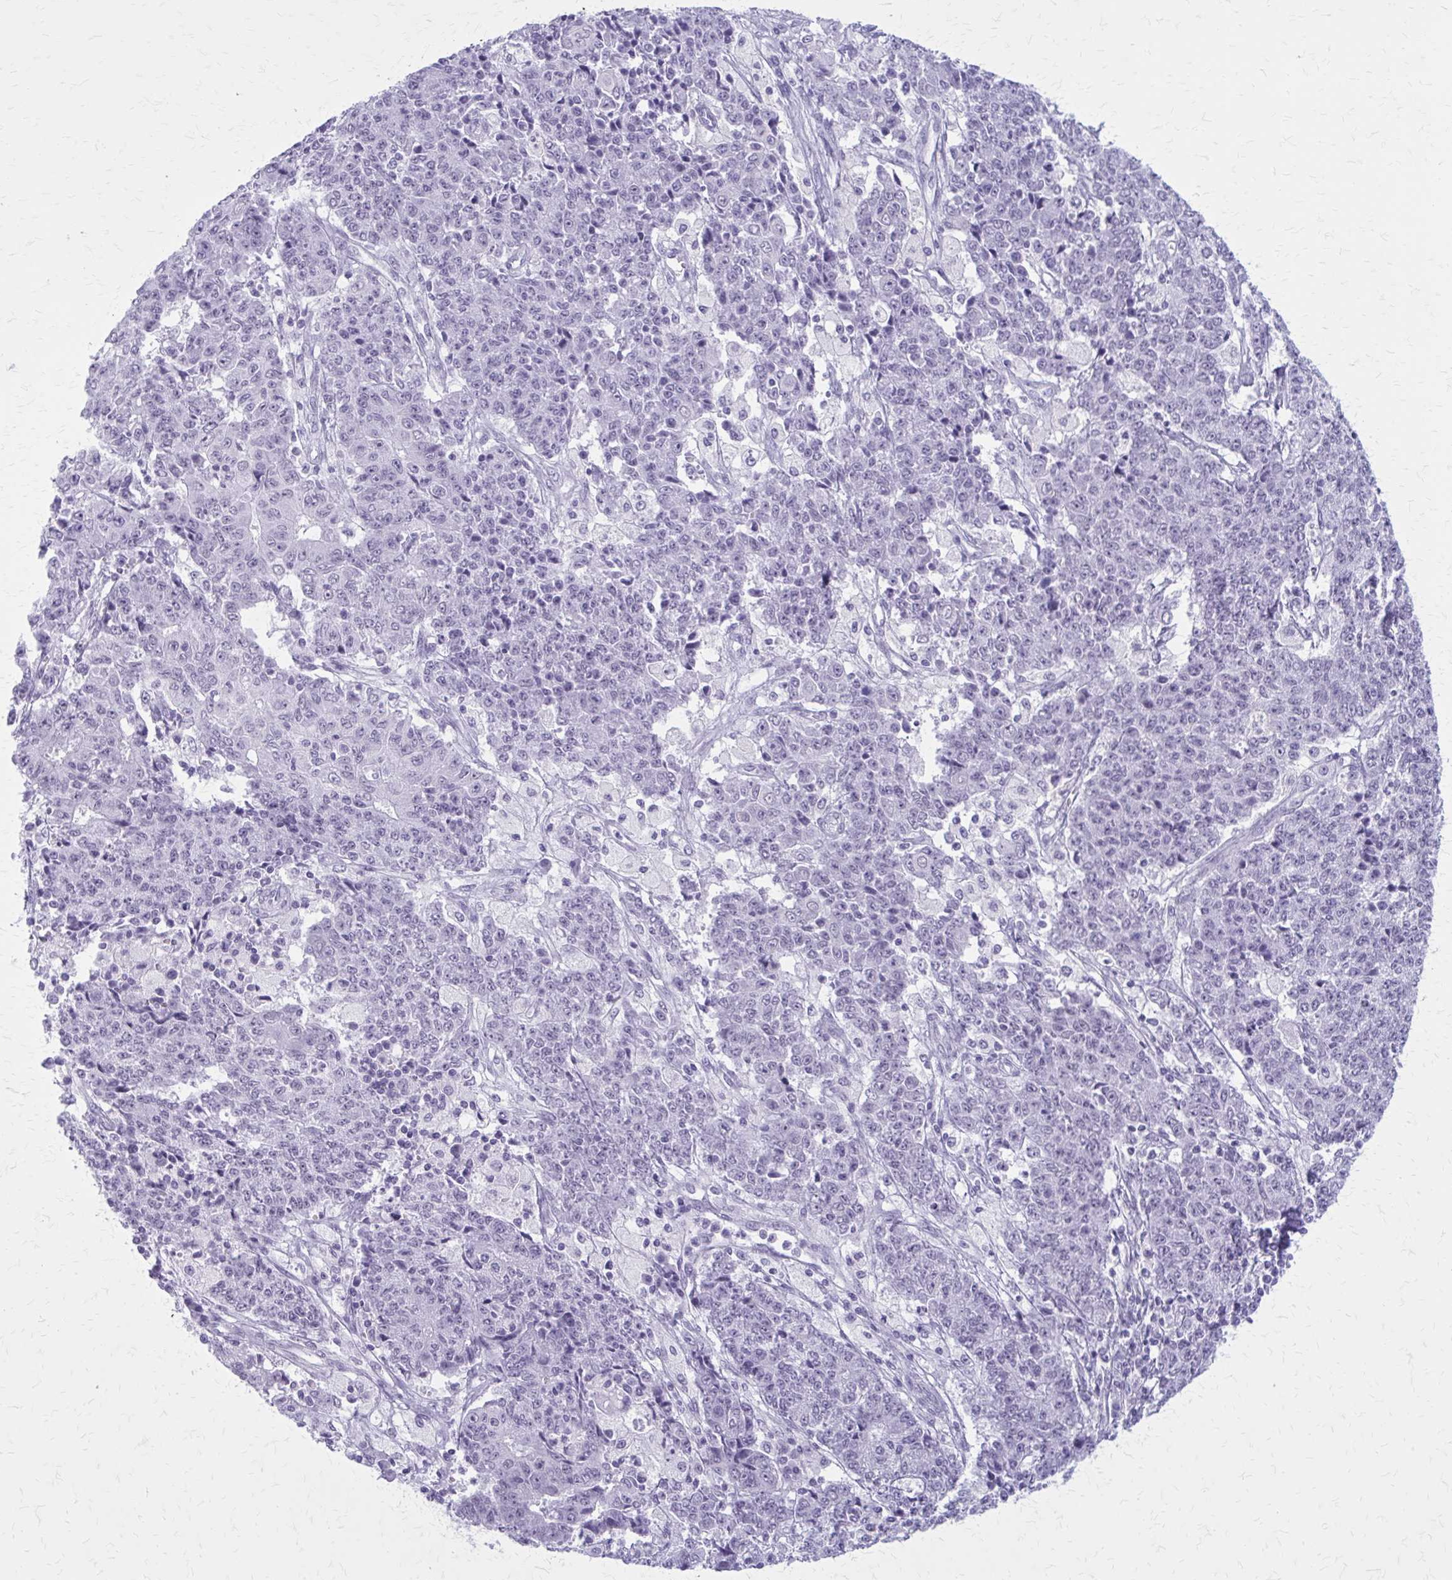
{"staining": {"intensity": "negative", "quantity": "none", "location": "none"}, "tissue": "ovarian cancer", "cell_type": "Tumor cells", "image_type": "cancer", "snomed": [{"axis": "morphology", "description": "Carcinoma, endometroid"}, {"axis": "topography", "description": "Ovary"}], "caption": "IHC histopathology image of neoplastic tissue: ovarian cancer (endometroid carcinoma) stained with DAB reveals no significant protein staining in tumor cells. (DAB (3,3'-diaminobenzidine) immunohistochemistry with hematoxylin counter stain).", "gene": "GAD1", "patient": {"sex": "female", "age": 42}}